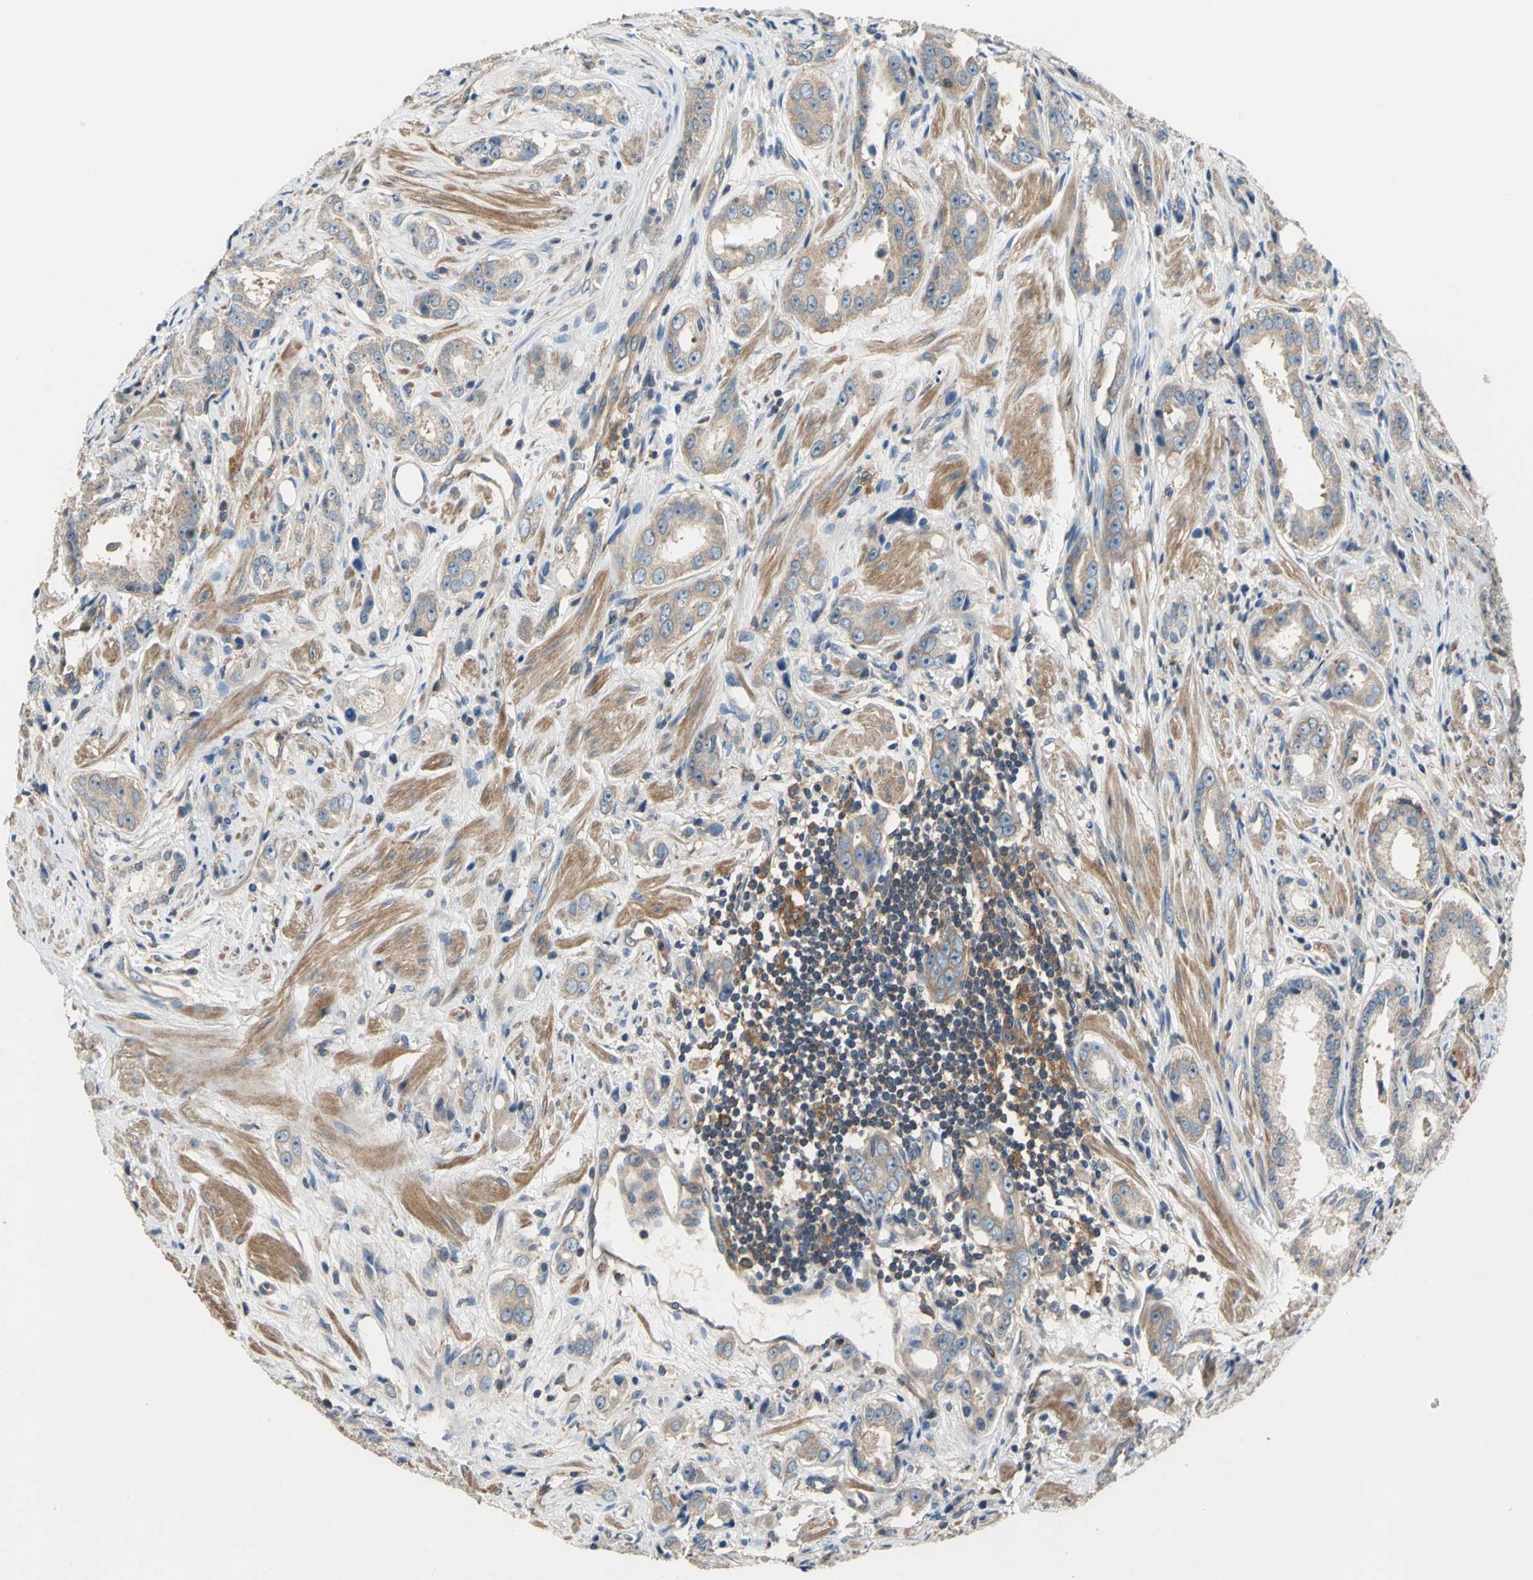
{"staining": {"intensity": "weak", "quantity": ">75%", "location": "cytoplasmic/membranous"}, "tissue": "prostate cancer", "cell_type": "Tumor cells", "image_type": "cancer", "snomed": [{"axis": "morphology", "description": "Adenocarcinoma, Medium grade"}, {"axis": "topography", "description": "Prostate"}], "caption": "Immunohistochemistry (IHC) image of neoplastic tissue: adenocarcinoma (medium-grade) (prostate) stained using immunohistochemistry exhibits low levels of weak protein expression localized specifically in the cytoplasmic/membranous of tumor cells, appearing as a cytoplasmic/membranous brown color.", "gene": "DDX3Y", "patient": {"sex": "male", "age": 53}}